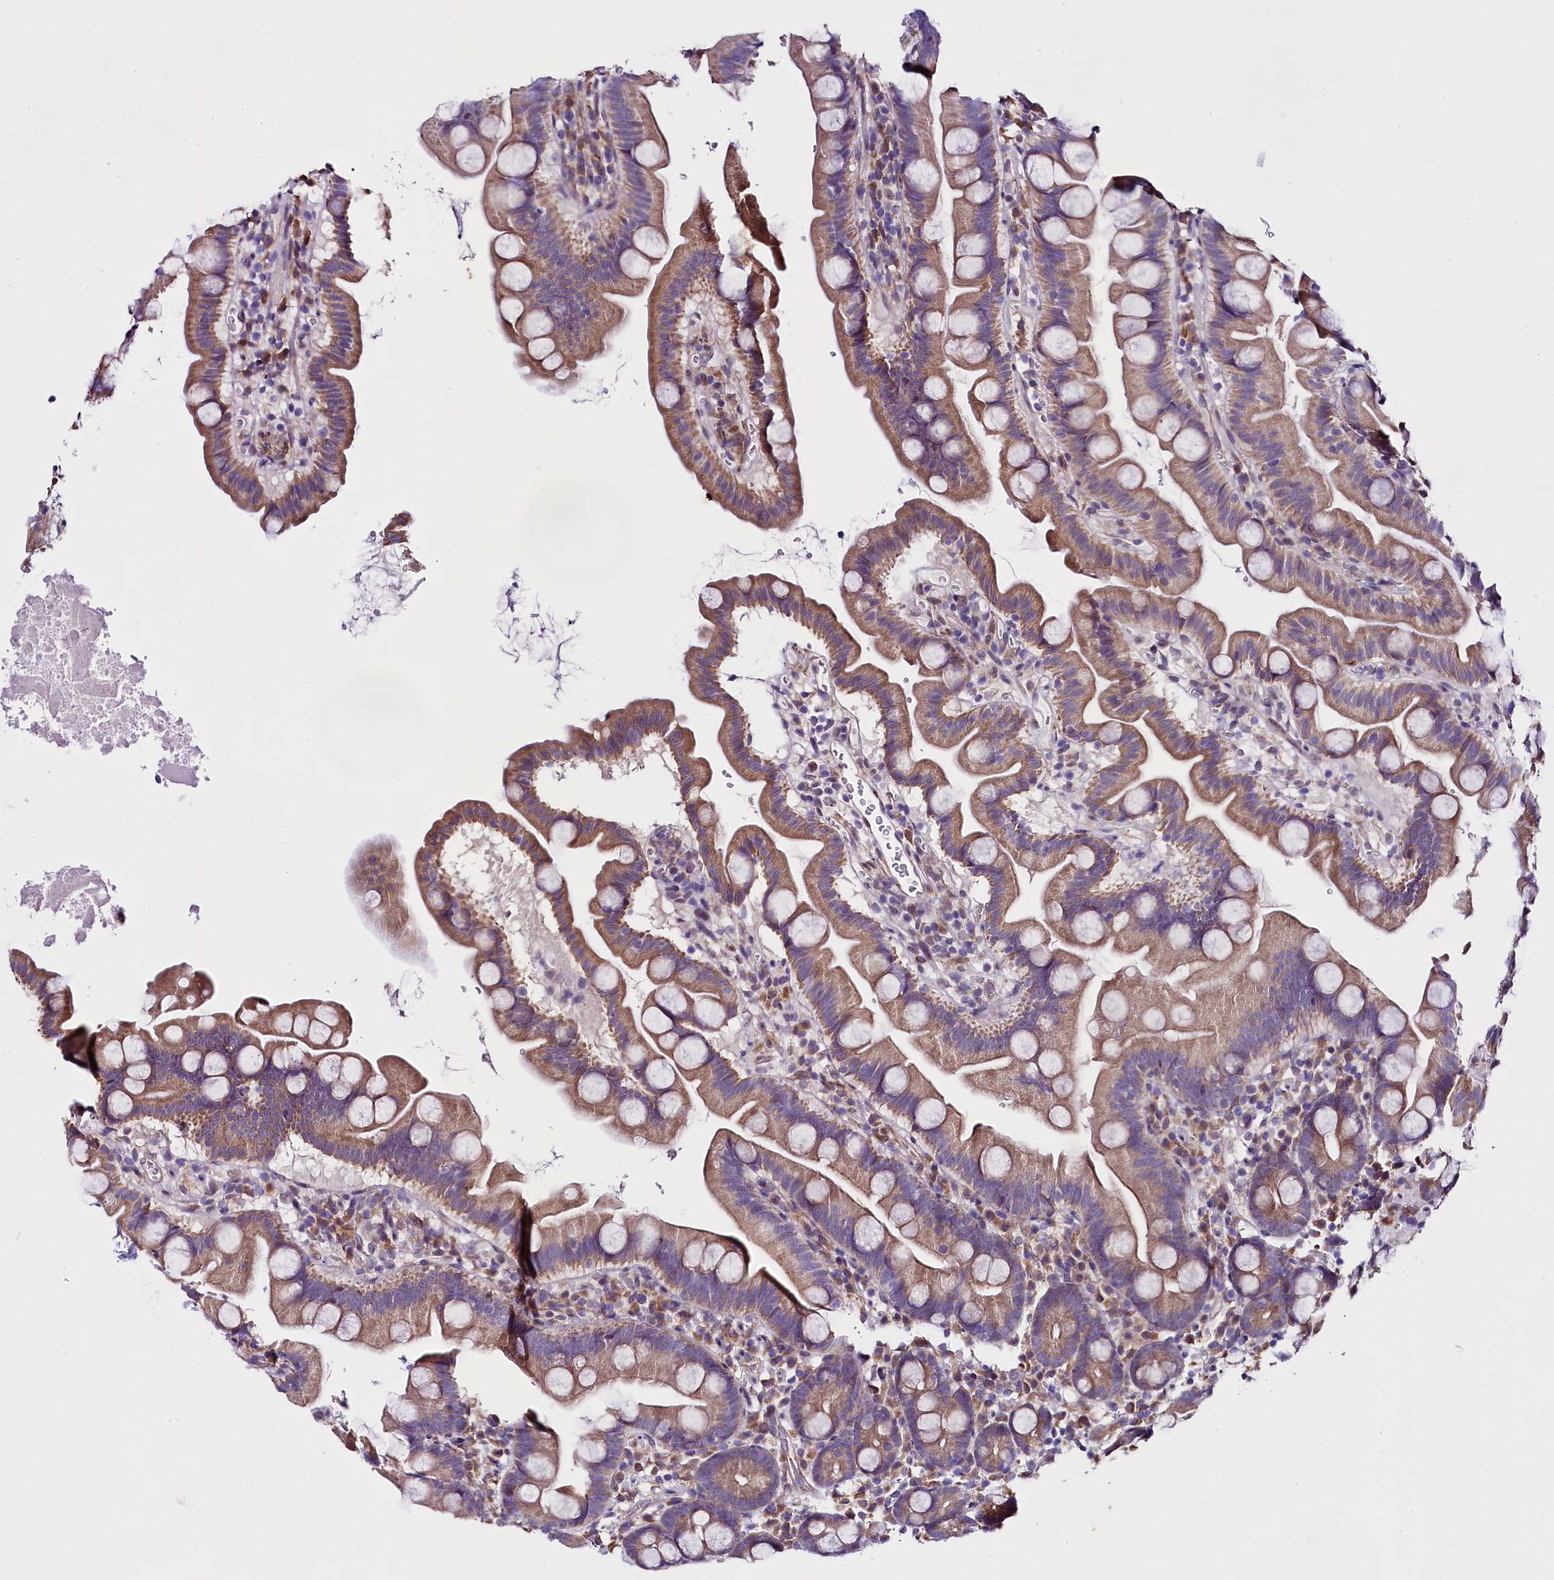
{"staining": {"intensity": "strong", "quantity": "25%-75%", "location": "cytoplasmic/membranous"}, "tissue": "small intestine", "cell_type": "Glandular cells", "image_type": "normal", "snomed": [{"axis": "morphology", "description": "Normal tissue, NOS"}, {"axis": "topography", "description": "Small intestine"}], "caption": "A photomicrograph showing strong cytoplasmic/membranous positivity in about 25%-75% of glandular cells in unremarkable small intestine, as visualized by brown immunohistochemical staining.", "gene": "UACA", "patient": {"sex": "female", "age": 68}}